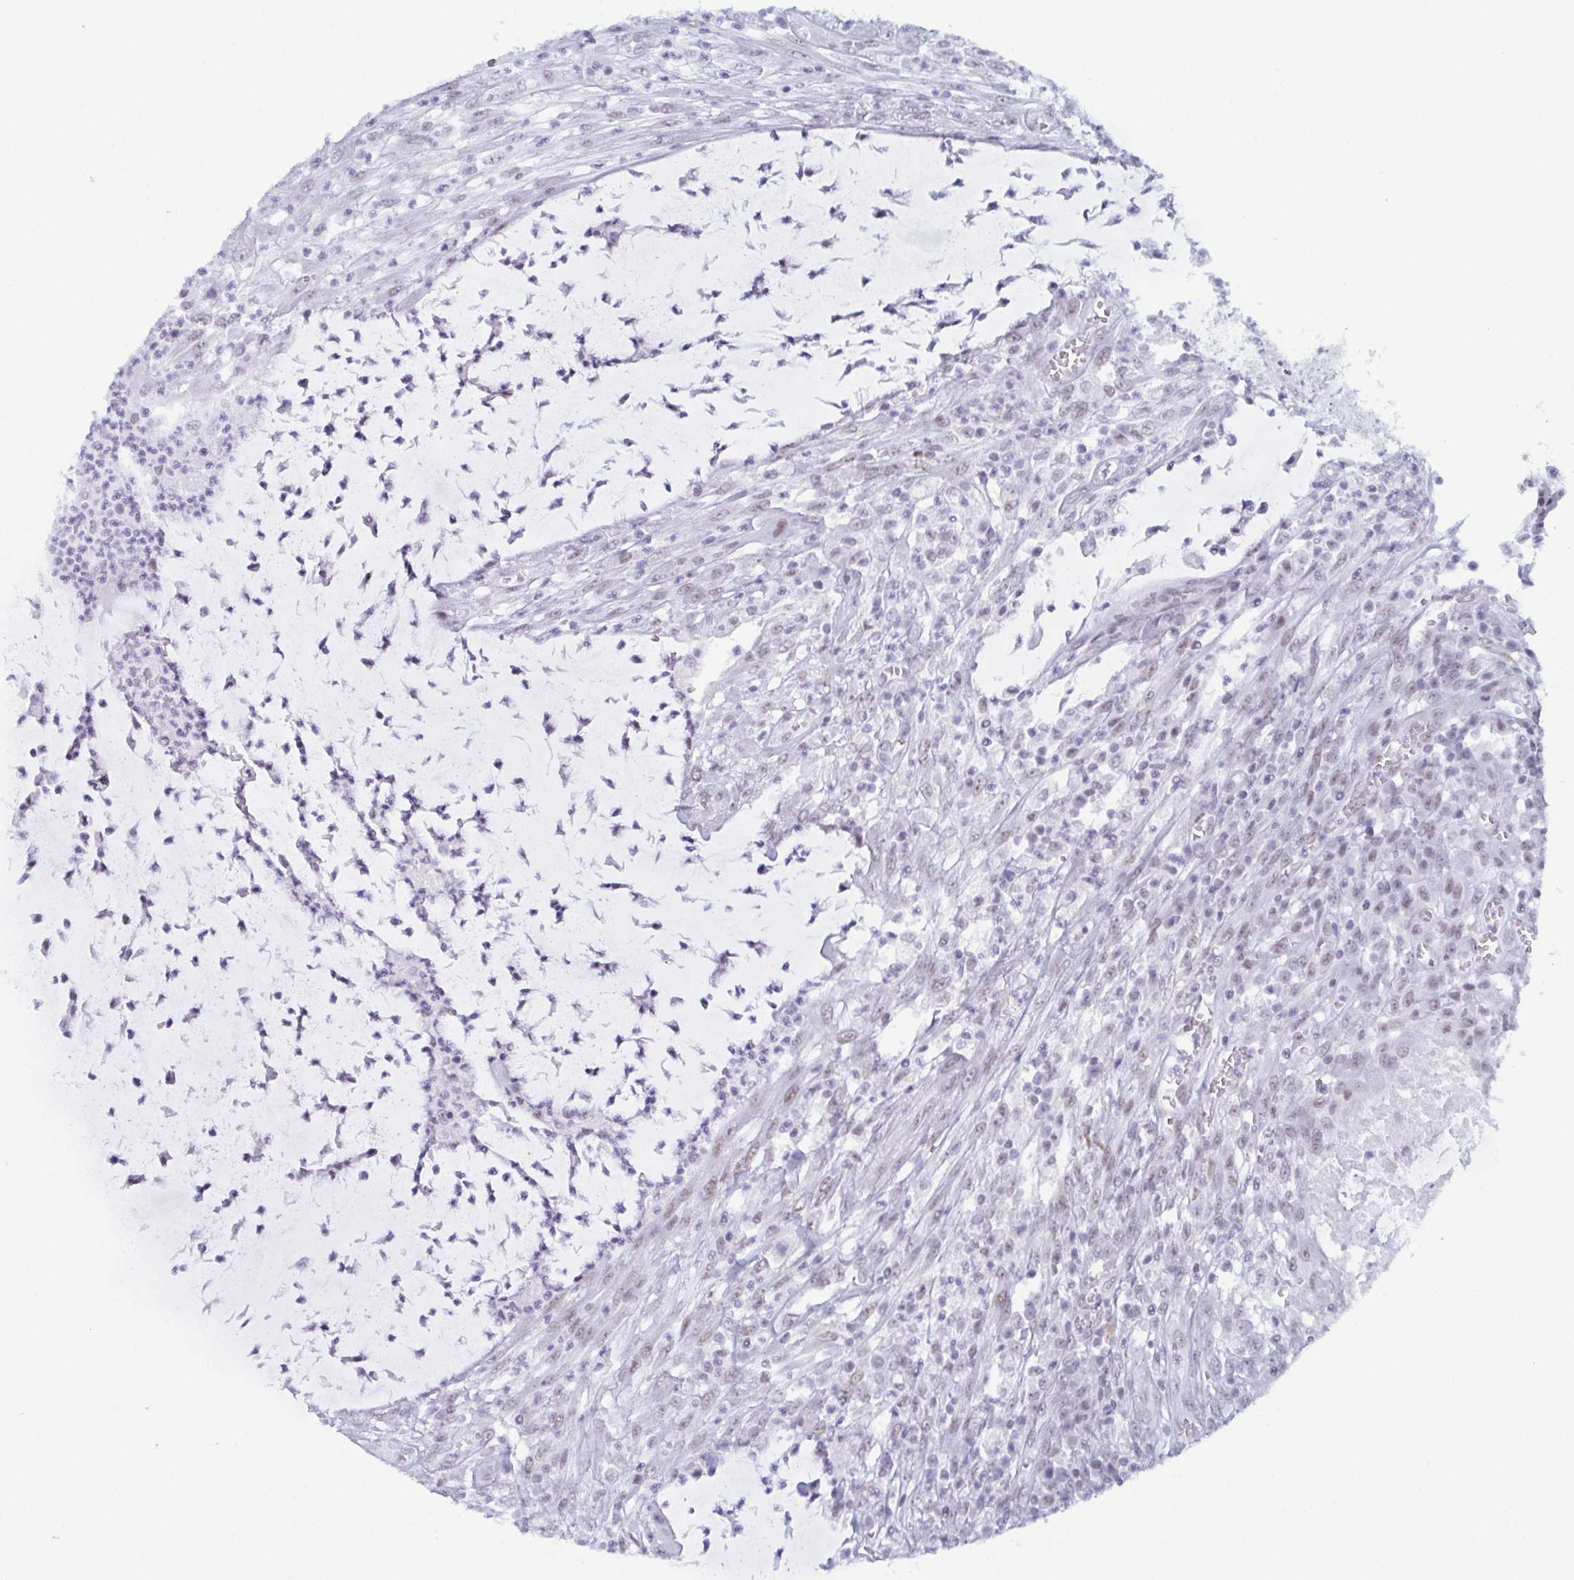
{"staining": {"intensity": "negative", "quantity": "none", "location": "none"}, "tissue": "colorectal cancer", "cell_type": "Tumor cells", "image_type": "cancer", "snomed": [{"axis": "morphology", "description": "Adenocarcinoma, NOS"}, {"axis": "topography", "description": "Colon"}], "caption": "Image shows no significant protein positivity in tumor cells of adenocarcinoma (colorectal). Nuclei are stained in blue.", "gene": "RBM7", "patient": {"sex": "male", "age": 65}}